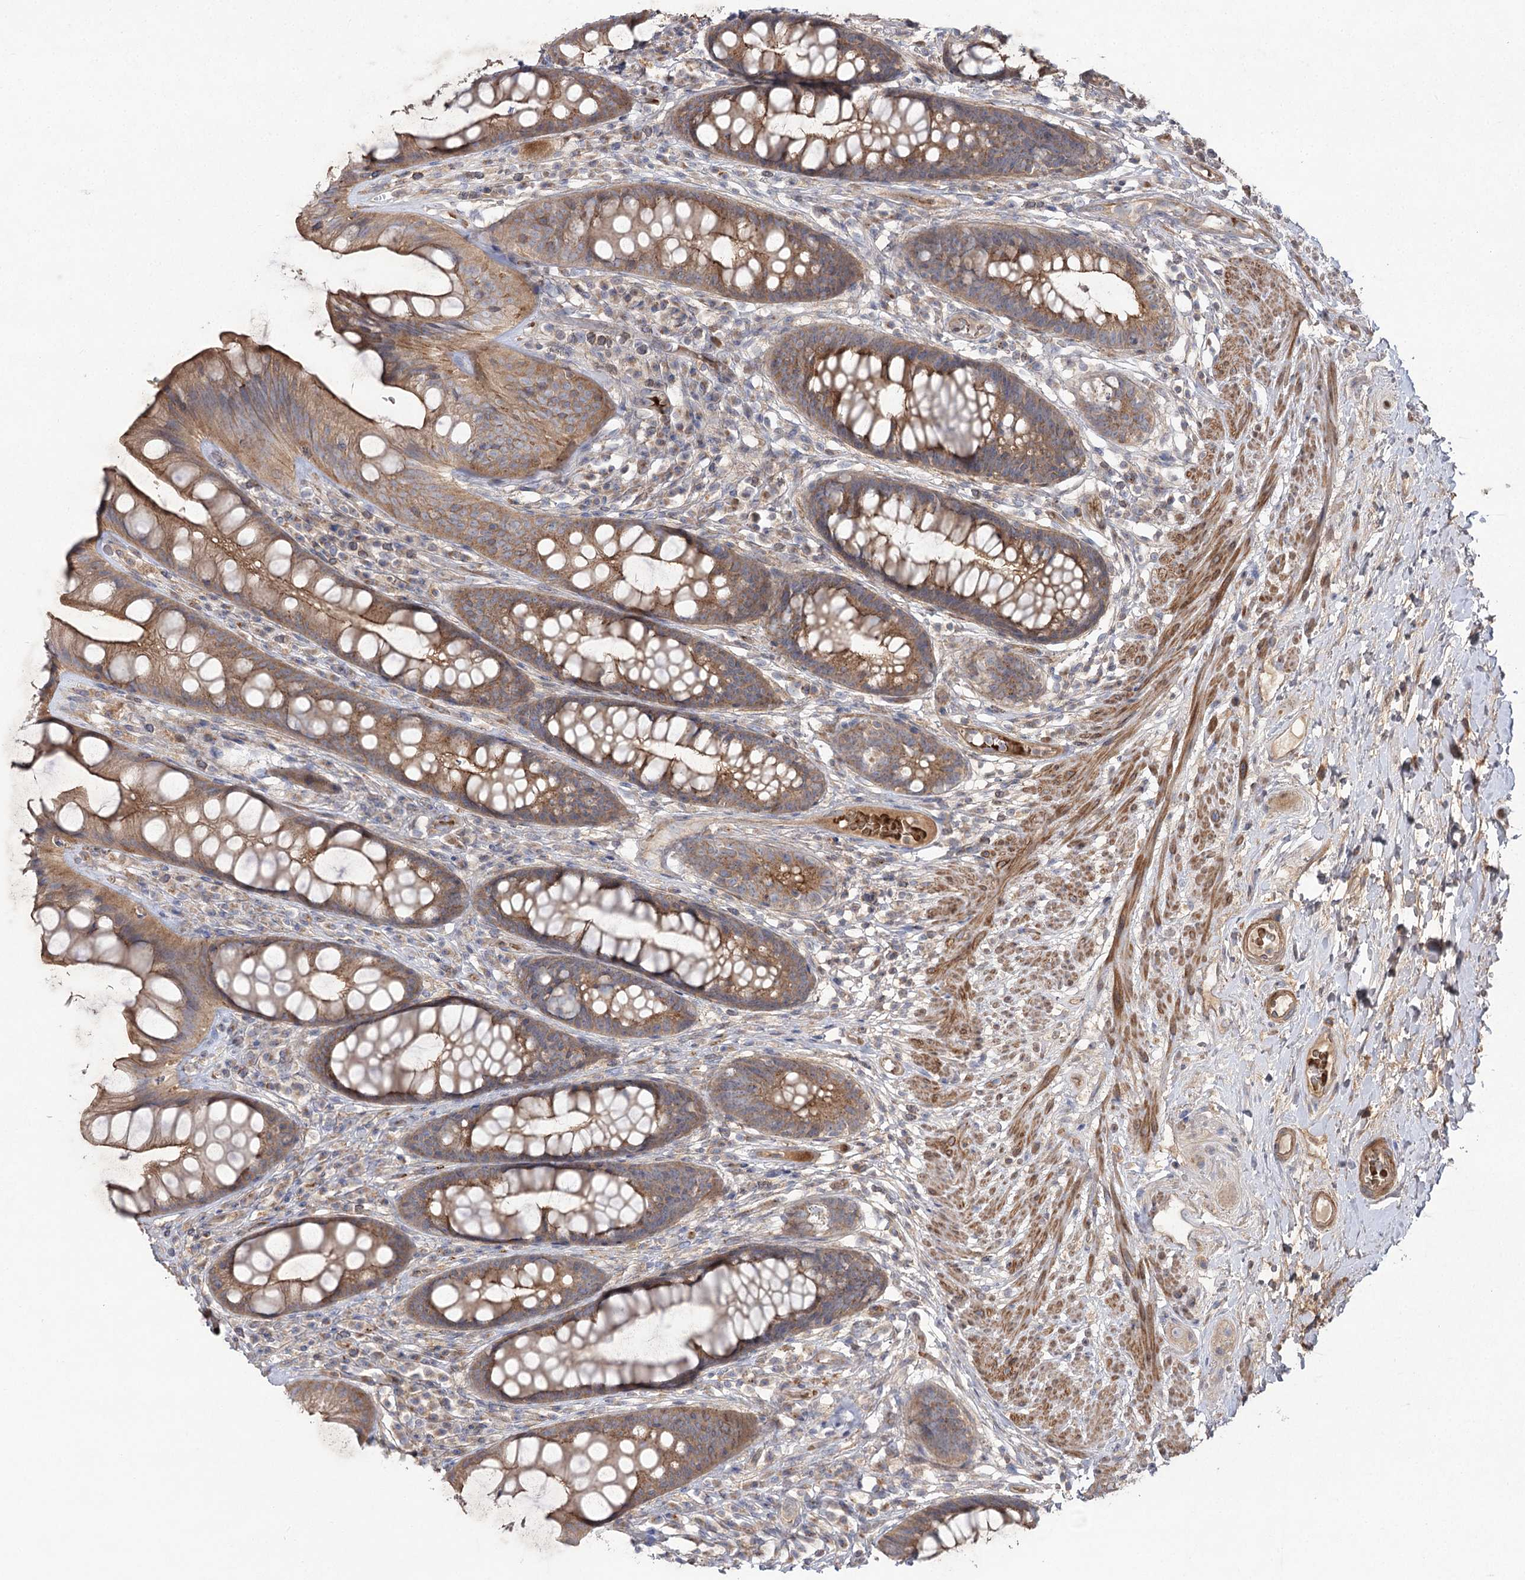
{"staining": {"intensity": "moderate", "quantity": ">75%", "location": "cytoplasmic/membranous"}, "tissue": "rectum", "cell_type": "Glandular cells", "image_type": "normal", "snomed": [{"axis": "morphology", "description": "Normal tissue, NOS"}, {"axis": "topography", "description": "Rectum"}], "caption": "DAB (3,3'-diaminobenzidine) immunohistochemical staining of normal human rectum shows moderate cytoplasmic/membranous protein positivity in approximately >75% of glandular cells.", "gene": "KIAA0825", "patient": {"sex": "male", "age": 74}}